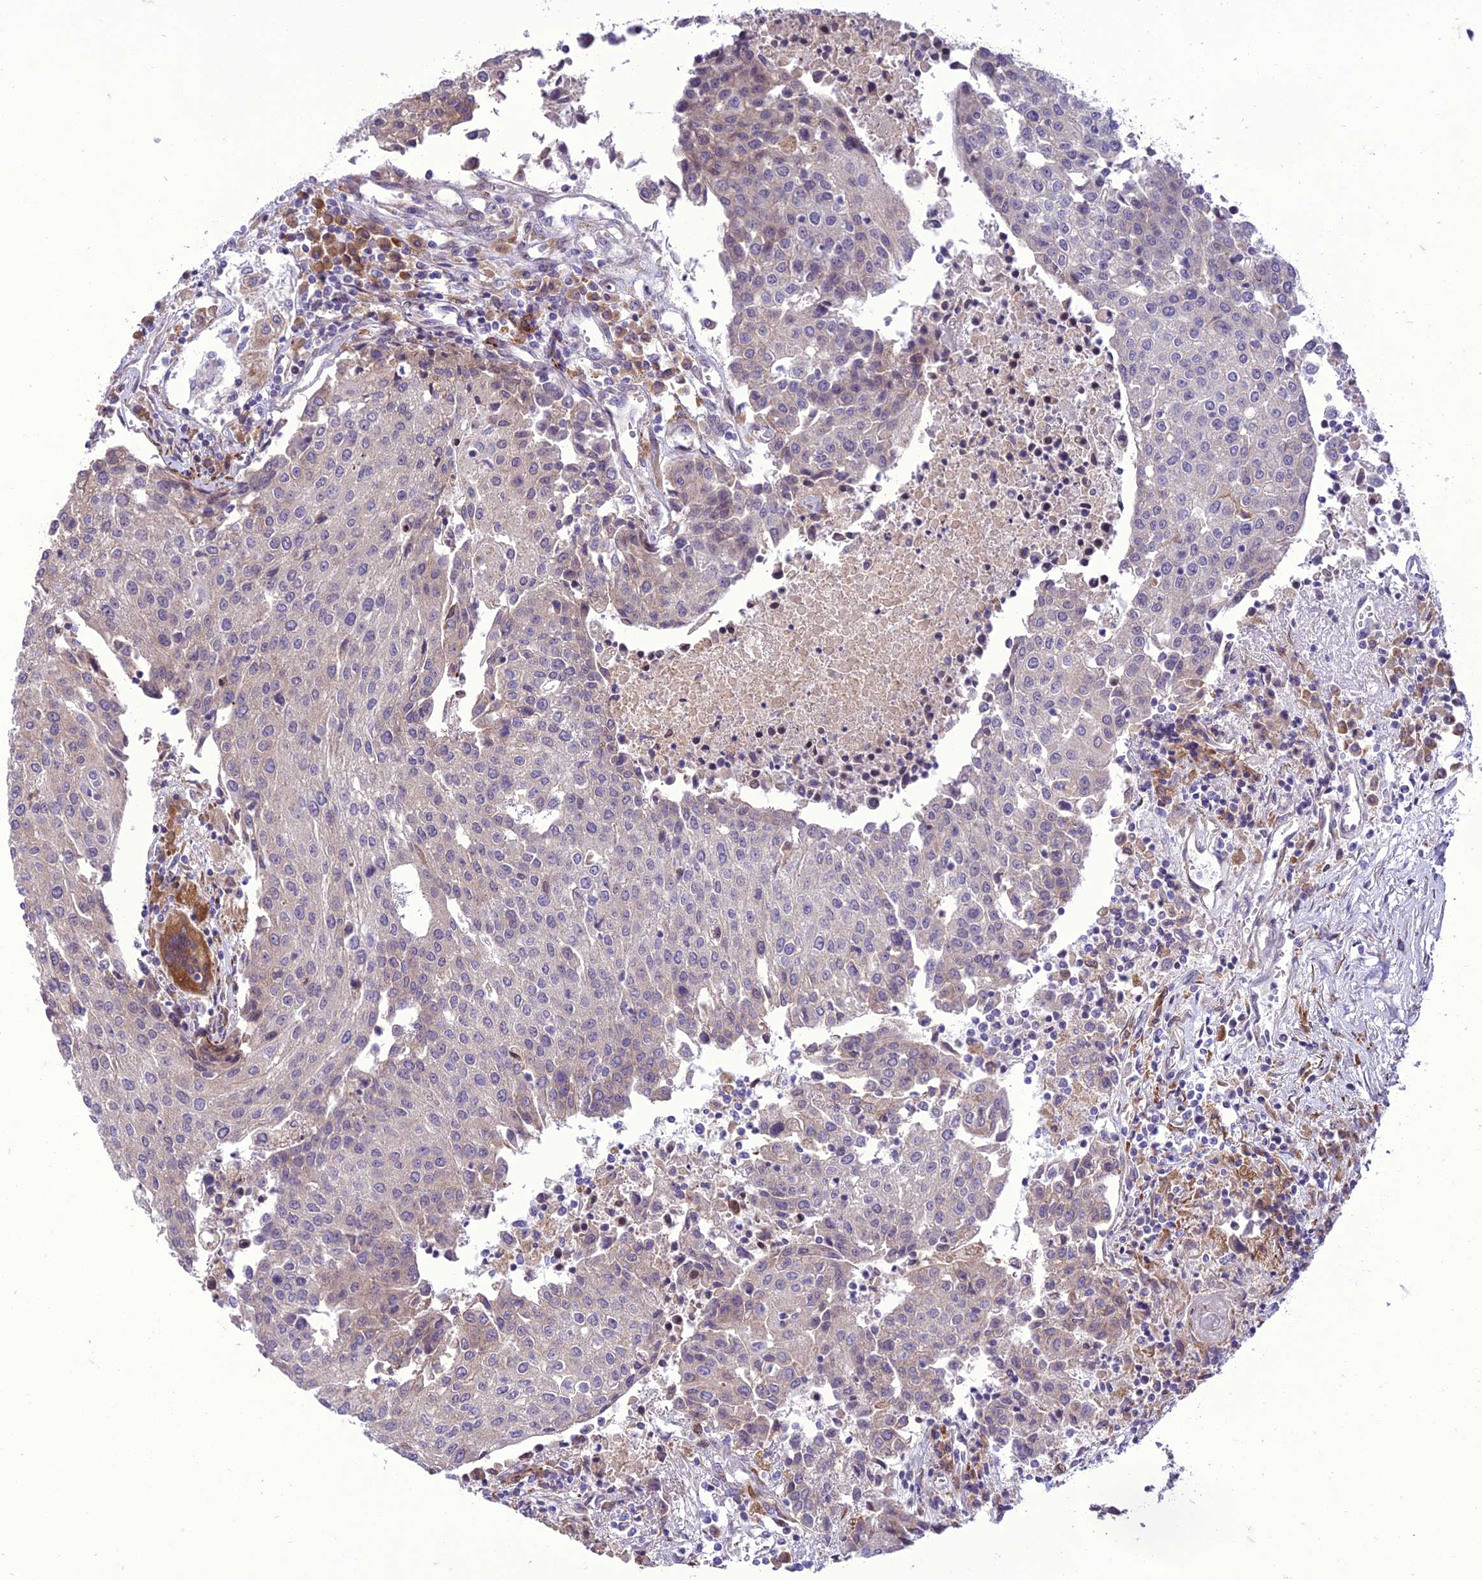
{"staining": {"intensity": "weak", "quantity": "<25%", "location": "cytoplasmic/membranous"}, "tissue": "urothelial cancer", "cell_type": "Tumor cells", "image_type": "cancer", "snomed": [{"axis": "morphology", "description": "Urothelial carcinoma, High grade"}, {"axis": "topography", "description": "Urinary bladder"}], "caption": "Tumor cells are negative for brown protein staining in urothelial cancer. (Brightfield microscopy of DAB immunohistochemistry (IHC) at high magnification).", "gene": "NEURL2", "patient": {"sex": "female", "age": 85}}